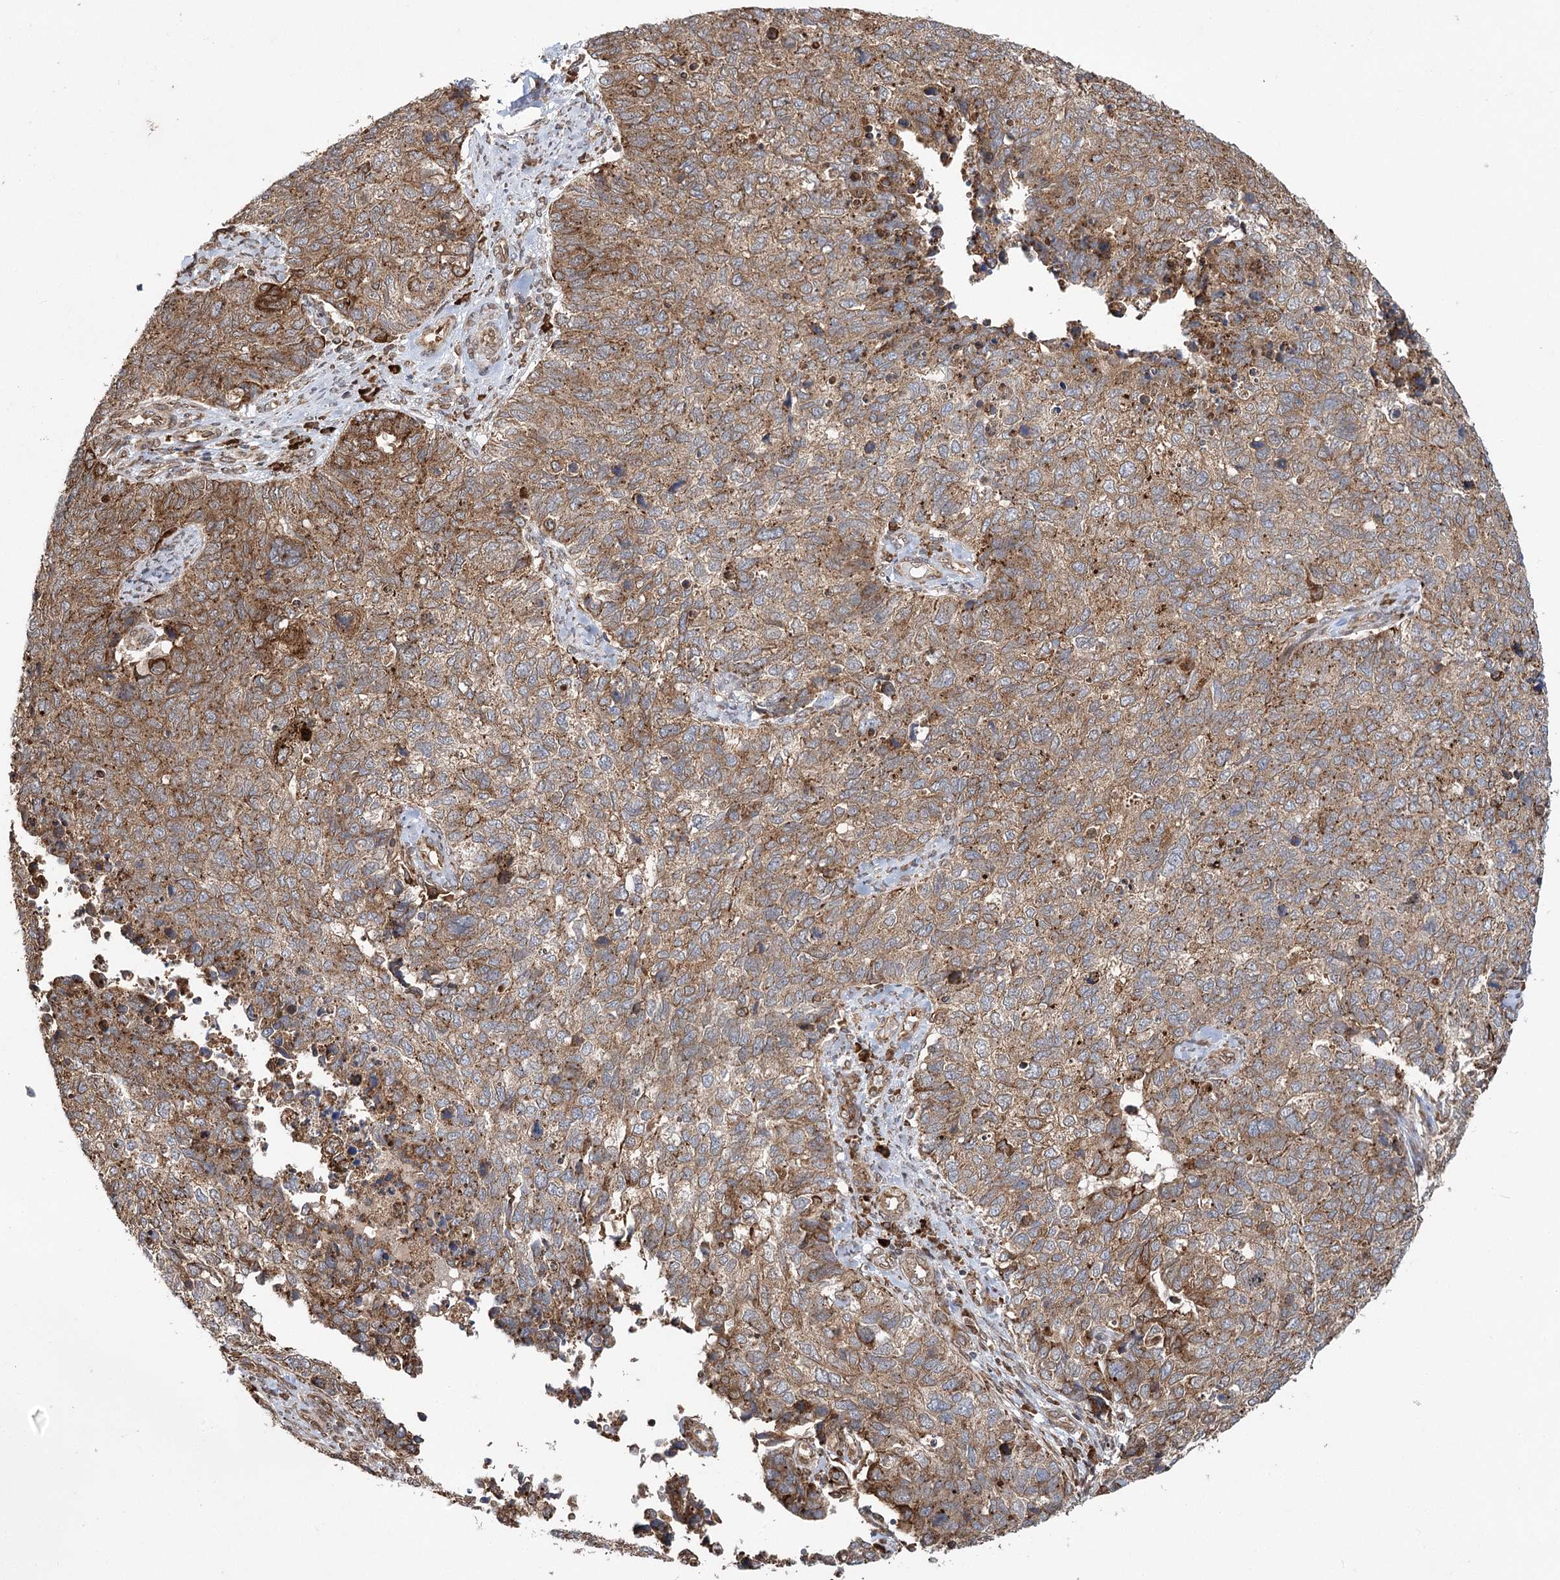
{"staining": {"intensity": "moderate", "quantity": ">75%", "location": "cytoplasmic/membranous"}, "tissue": "cervical cancer", "cell_type": "Tumor cells", "image_type": "cancer", "snomed": [{"axis": "morphology", "description": "Squamous cell carcinoma, NOS"}, {"axis": "topography", "description": "Cervix"}], "caption": "A brown stain shows moderate cytoplasmic/membranous positivity of a protein in cervical cancer (squamous cell carcinoma) tumor cells. The protein is shown in brown color, while the nuclei are stained blue.", "gene": "DNAJB14", "patient": {"sex": "female", "age": 63}}